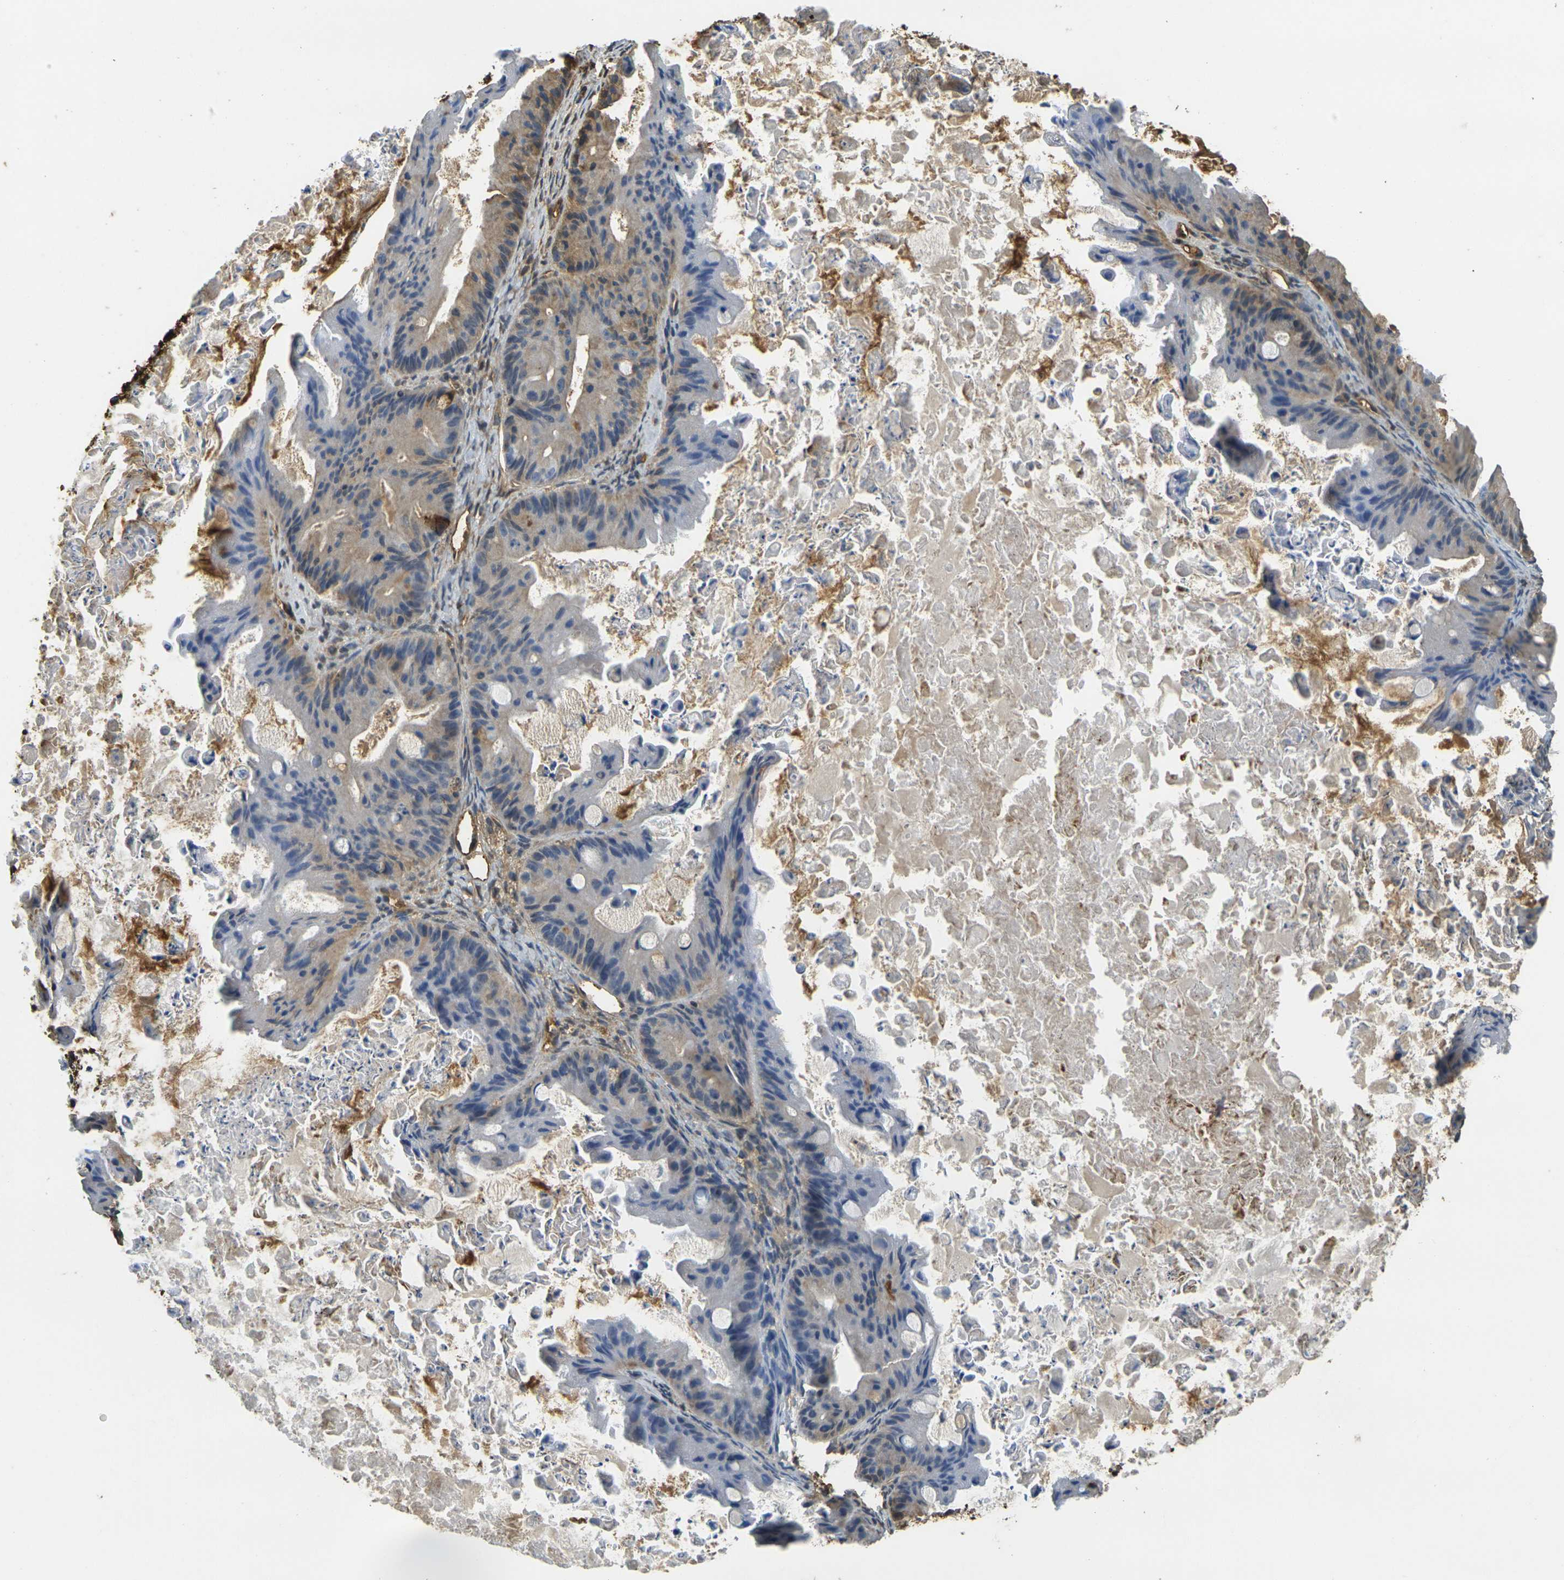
{"staining": {"intensity": "weak", "quantity": "25%-75%", "location": "cytoplasmic/membranous"}, "tissue": "ovarian cancer", "cell_type": "Tumor cells", "image_type": "cancer", "snomed": [{"axis": "morphology", "description": "Cystadenocarcinoma, mucinous, NOS"}, {"axis": "topography", "description": "Ovary"}], "caption": "Ovarian cancer stained for a protein (brown) demonstrates weak cytoplasmic/membranous positive expression in about 25%-75% of tumor cells.", "gene": "PLCD1", "patient": {"sex": "female", "age": 37}}